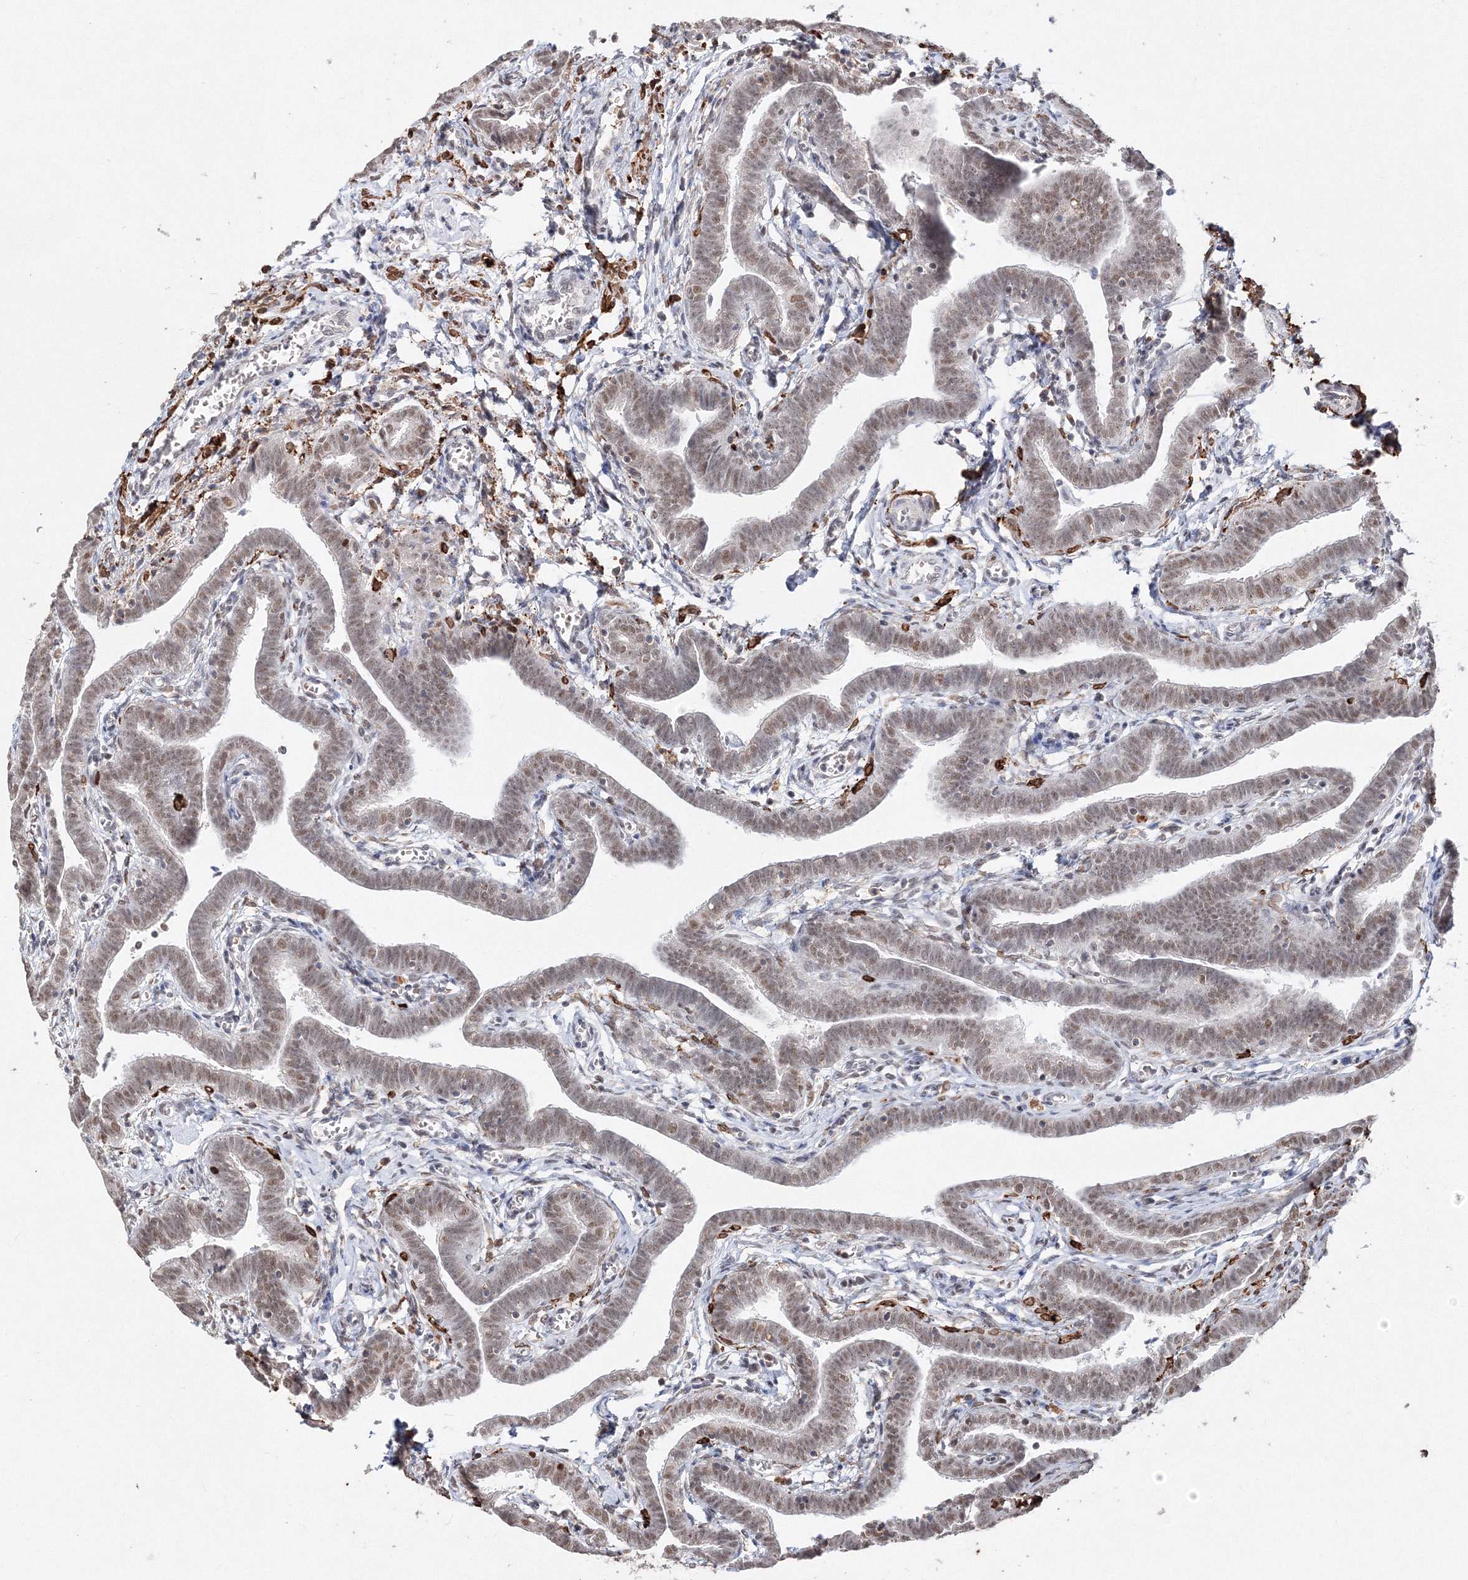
{"staining": {"intensity": "weak", "quantity": ">75%", "location": "nuclear"}, "tissue": "fallopian tube", "cell_type": "Glandular cells", "image_type": "normal", "snomed": [{"axis": "morphology", "description": "Normal tissue, NOS"}, {"axis": "topography", "description": "Fallopian tube"}], "caption": "An image of fallopian tube stained for a protein demonstrates weak nuclear brown staining in glandular cells. (IHC, brightfield microscopy, high magnification).", "gene": "IWS1", "patient": {"sex": "female", "age": 36}}